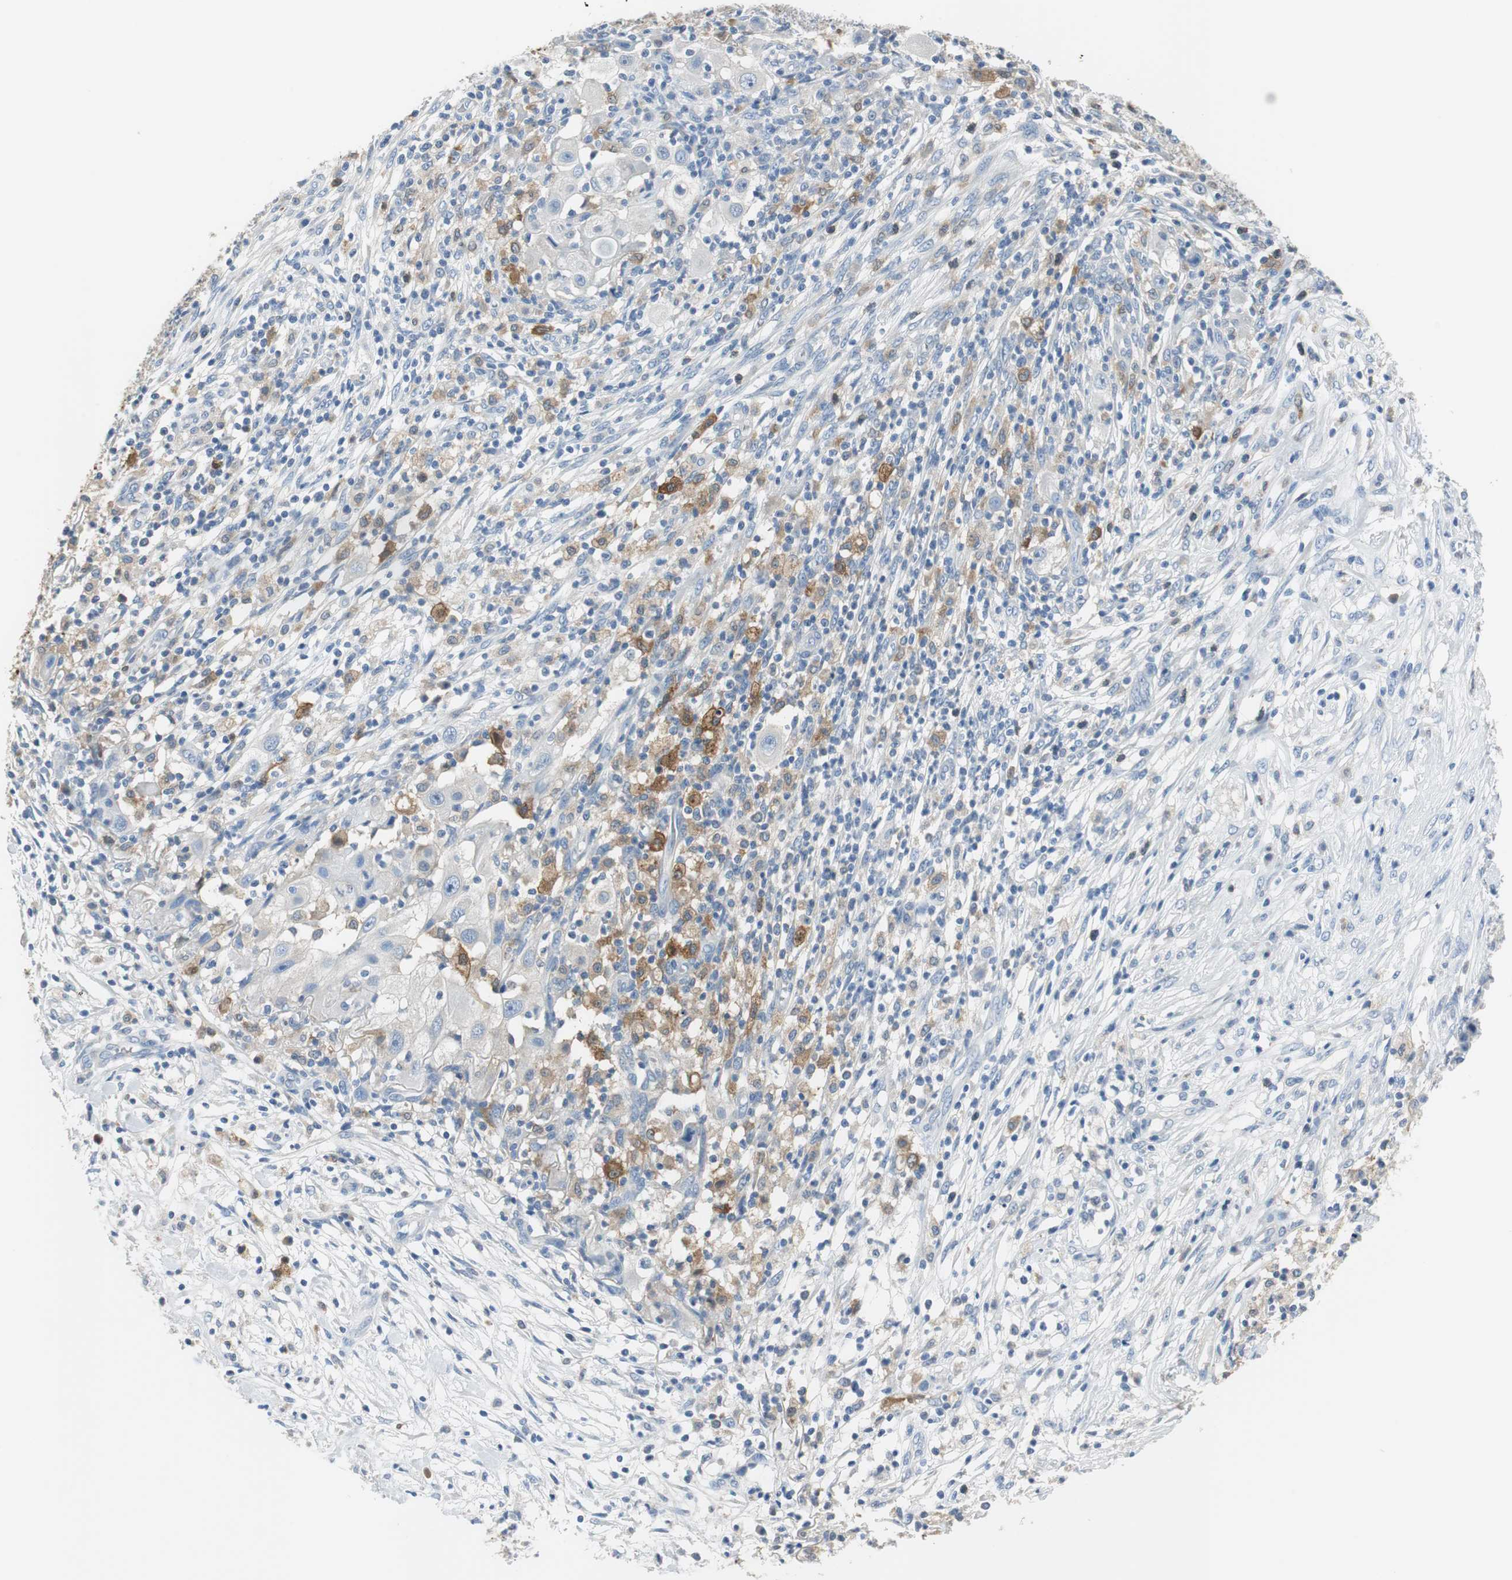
{"staining": {"intensity": "negative", "quantity": "none", "location": "none"}, "tissue": "ovarian cancer", "cell_type": "Tumor cells", "image_type": "cancer", "snomed": [{"axis": "morphology", "description": "Carcinoma, endometroid"}, {"axis": "topography", "description": "Ovary"}], "caption": "Tumor cells are negative for brown protein staining in ovarian endometroid carcinoma. Nuclei are stained in blue.", "gene": "FBP1", "patient": {"sex": "female", "age": 42}}